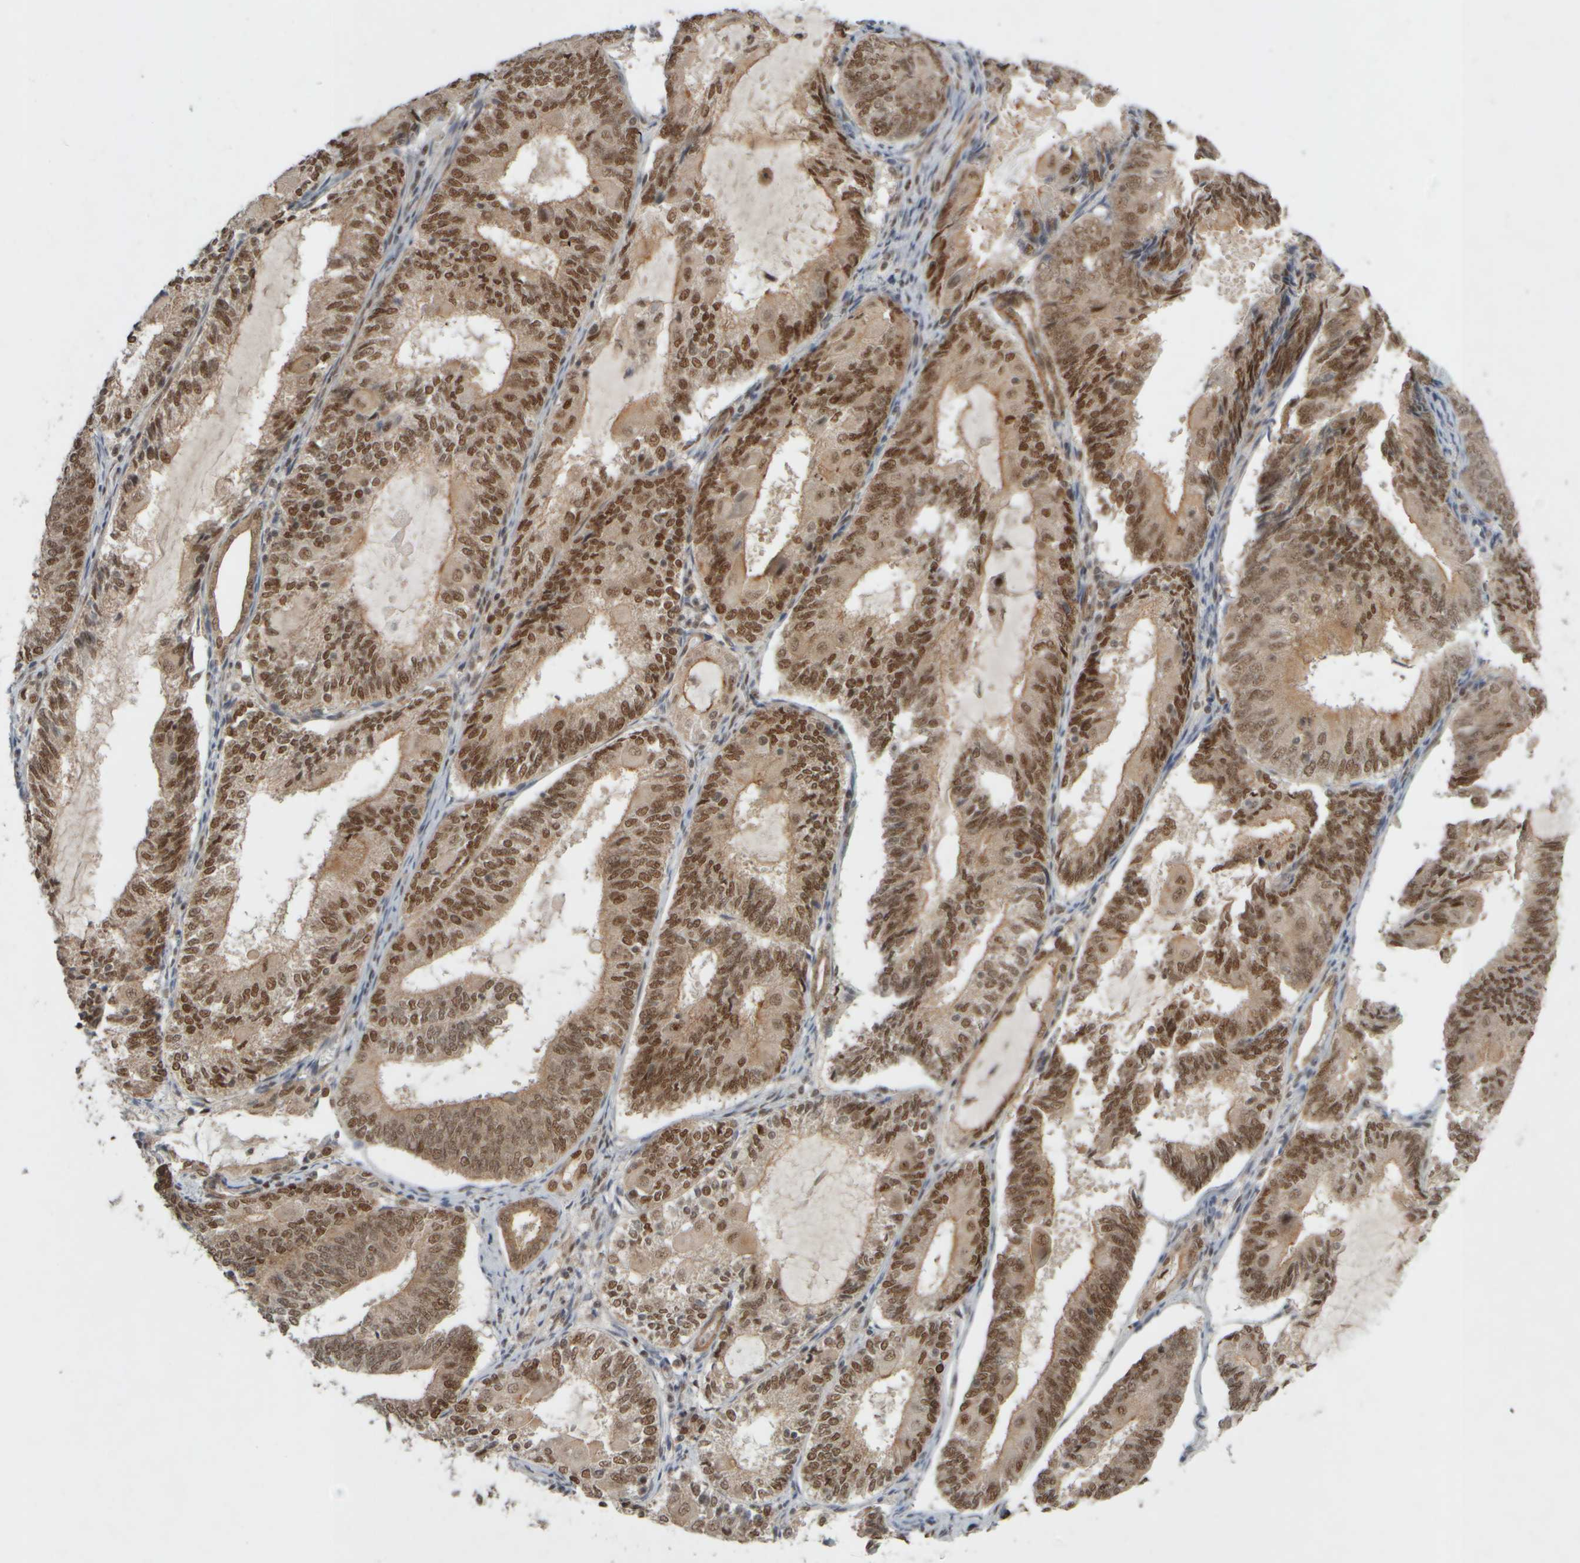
{"staining": {"intensity": "moderate", "quantity": ">75%", "location": "nuclear"}, "tissue": "endometrial cancer", "cell_type": "Tumor cells", "image_type": "cancer", "snomed": [{"axis": "morphology", "description": "Adenocarcinoma, NOS"}, {"axis": "topography", "description": "Endometrium"}], "caption": "Immunohistochemistry (IHC) micrograph of neoplastic tissue: human endometrial cancer (adenocarcinoma) stained using immunohistochemistry (IHC) reveals medium levels of moderate protein expression localized specifically in the nuclear of tumor cells, appearing as a nuclear brown color.", "gene": "SYNRG", "patient": {"sex": "female", "age": 81}}